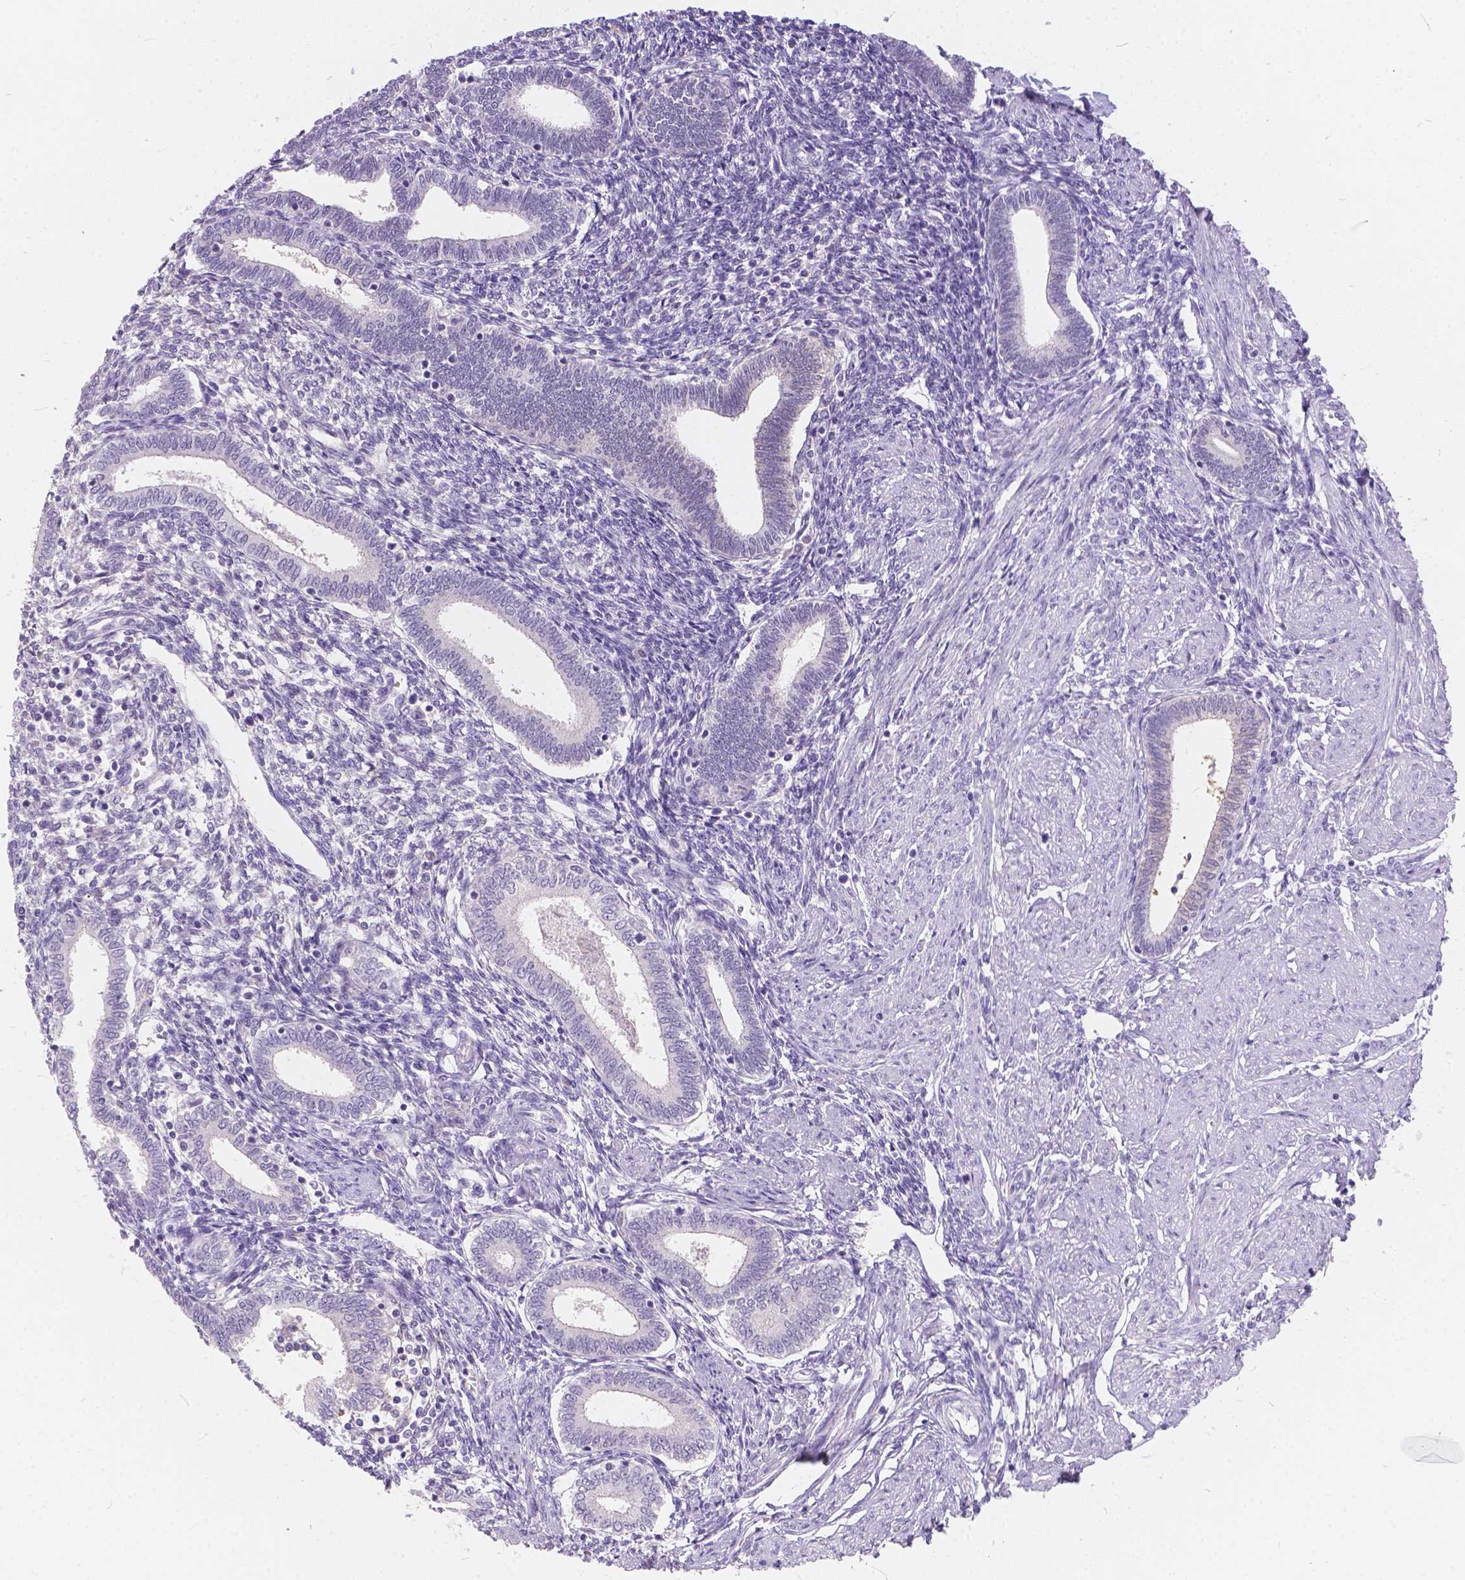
{"staining": {"intensity": "negative", "quantity": "none", "location": "none"}, "tissue": "endometrium", "cell_type": "Cells in endometrial stroma", "image_type": "normal", "snomed": [{"axis": "morphology", "description": "Normal tissue, NOS"}, {"axis": "topography", "description": "Endometrium"}], "caption": "IHC of normal endometrium displays no expression in cells in endometrial stroma. (Stains: DAB immunohistochemistry (IHC) with hematoxylin counter stain, Microscopy: brightfield microscopy at high magnification).", "gene": "PEX11G", "patient": {"sex": "female", "age": 42}}